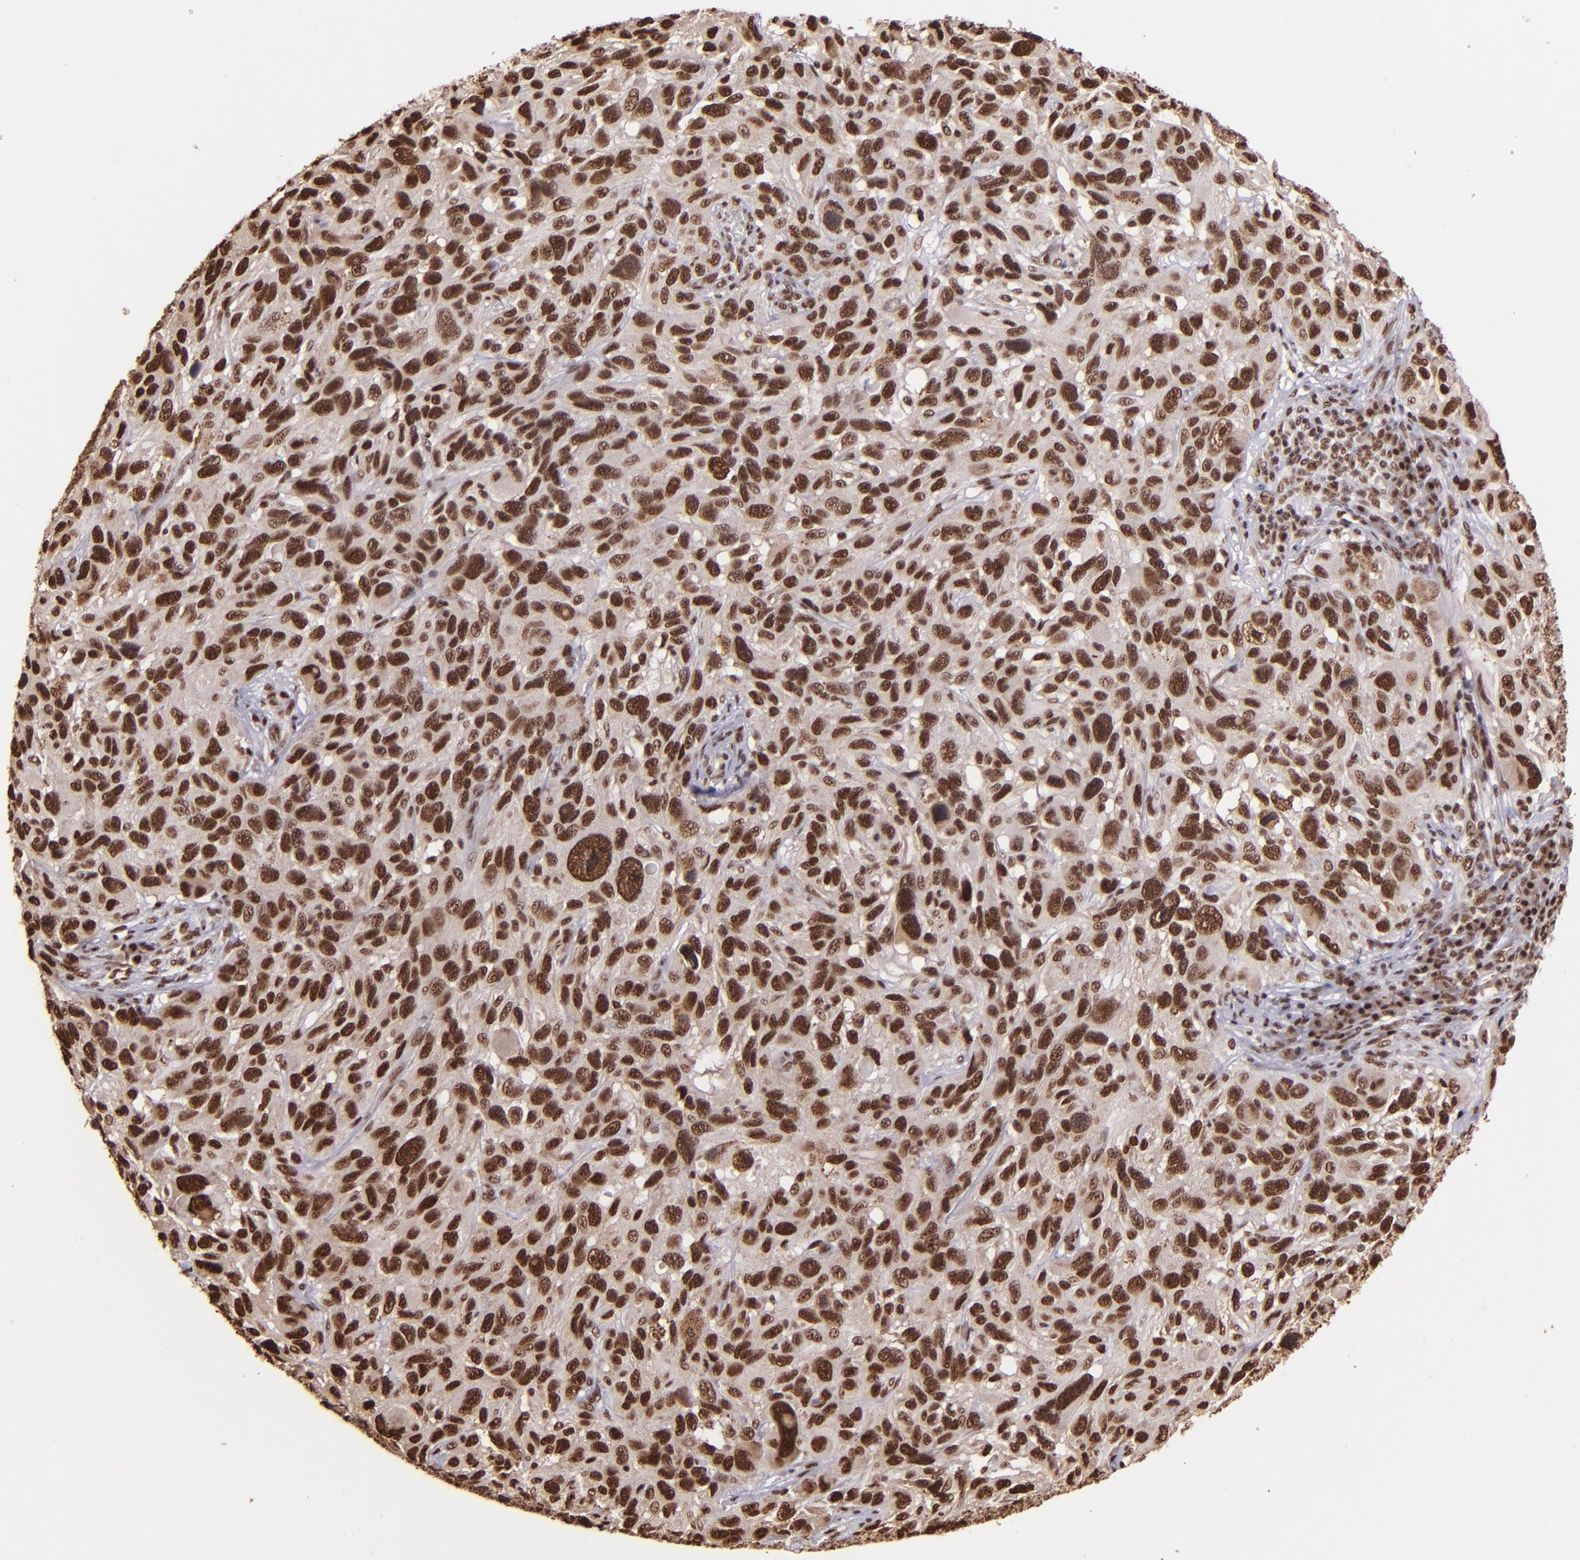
{"staining": {"intensity": "strong", "quantity": ">75%", "location": "nuclear"}, "tissue": "melanoma", "cell_type": "Tumor cells", "image_type": "cancer", "snomed": [{"axis": "morphology", "description": "Malignant melanoma, NOS"}, {"axis": "topography", "description": "Skin"}], "caption": "Protein analysis of melanoma tissue reveals strong nuclear staining in approximately >75% of tumor cells.", "gene": "PQBP1", "patient": {"sex": "male", "age": 53}}